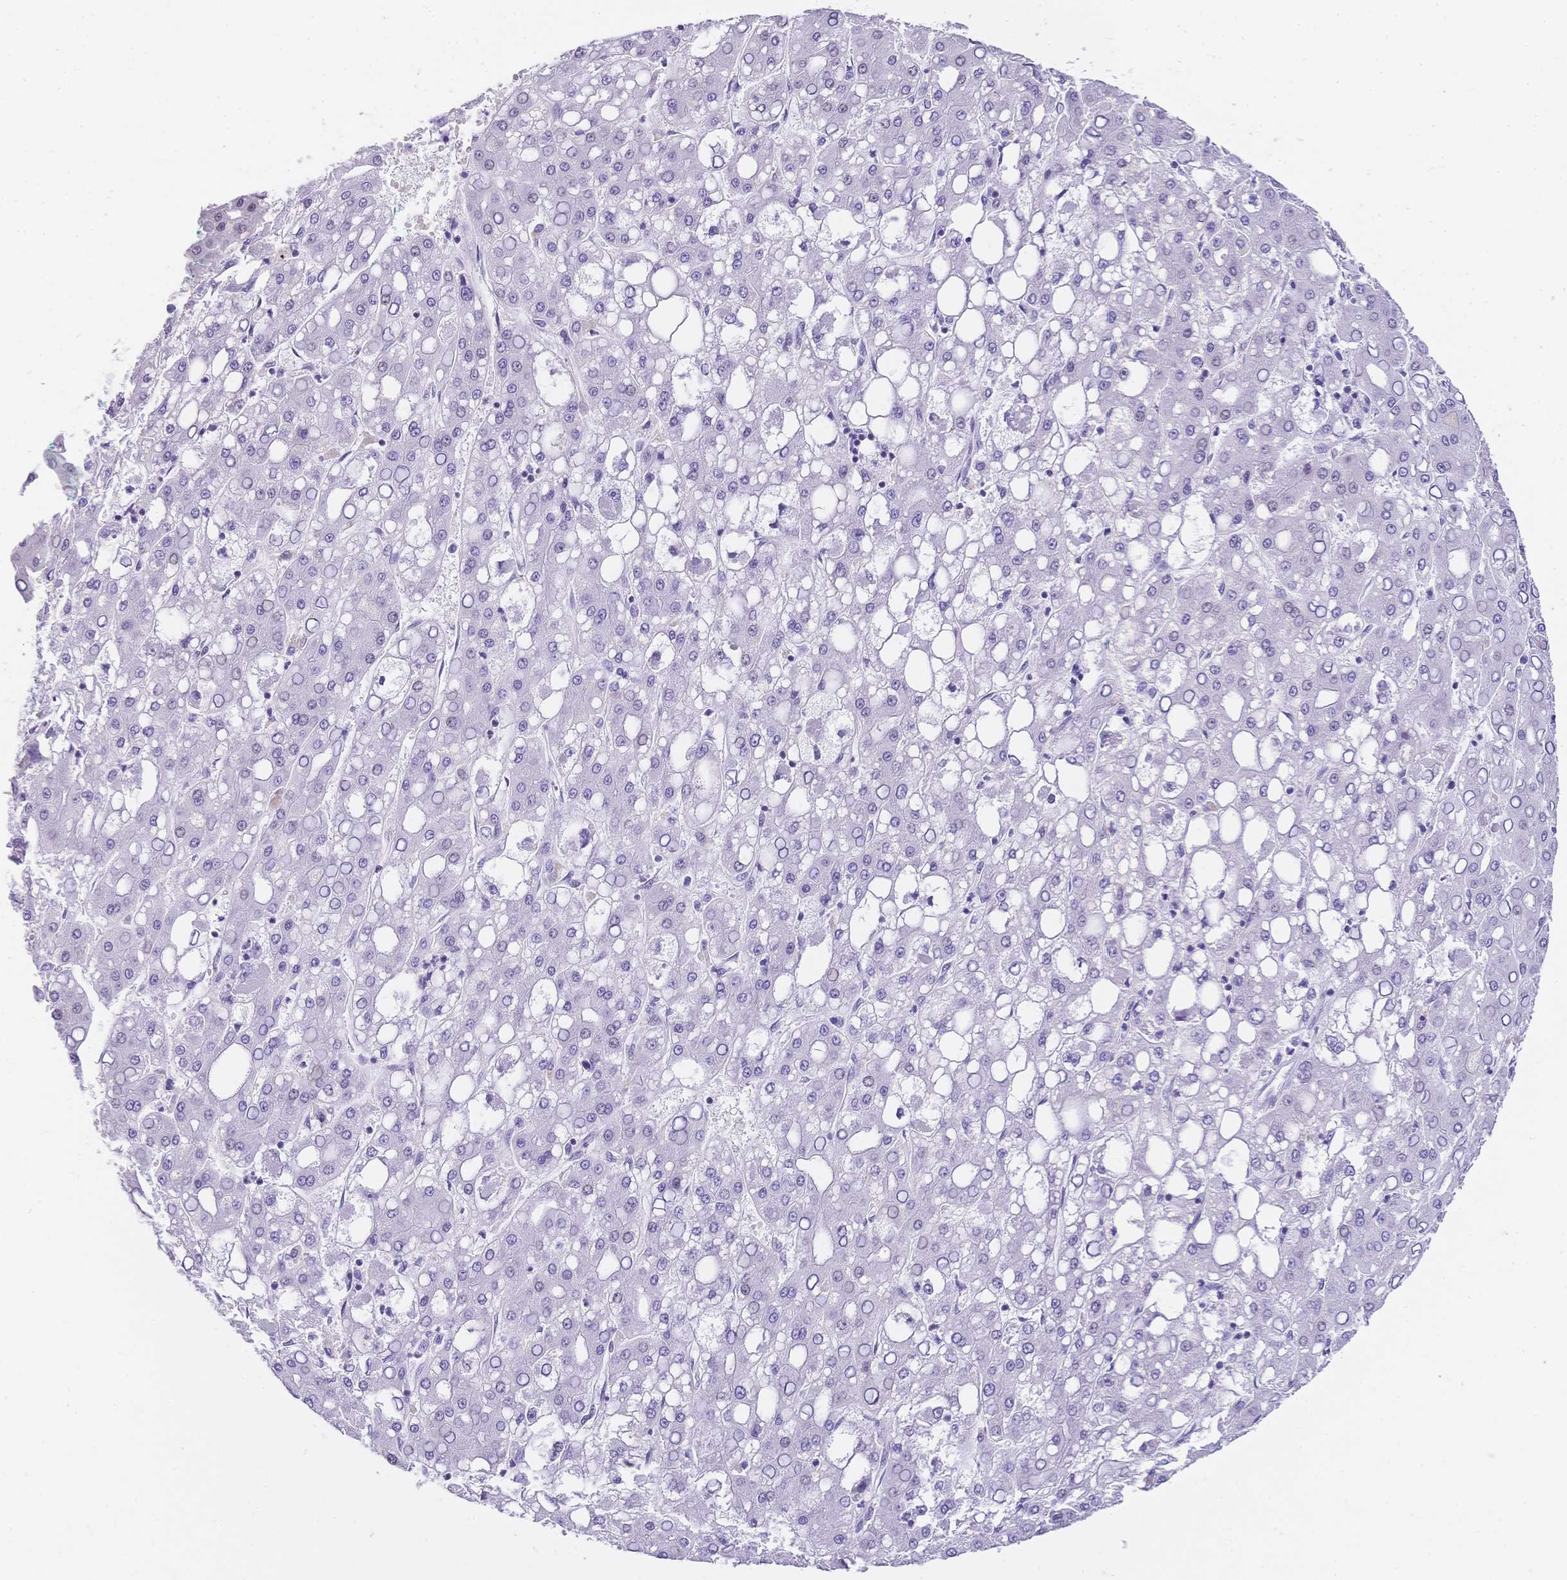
{"staining": {"intensity": "negative", "quantity": "none", "location": "none"}, "tissue": "liver cancer", "cell_type": "Tumor cells", "image_type": "cancer", "snomed": [{"axis": "morphology", "description": "Carcinoma, Hepatocellular, NOS"}, {"axis": "topography", "description": "Liver"}], "caption": "Liver cancer (hepatocellular carcinoma) was stained to show a protein in brown. There is no significant positivity in tumor cells.", "gene": "MUC21", "patient": {"sex": "male", "age": 65}}